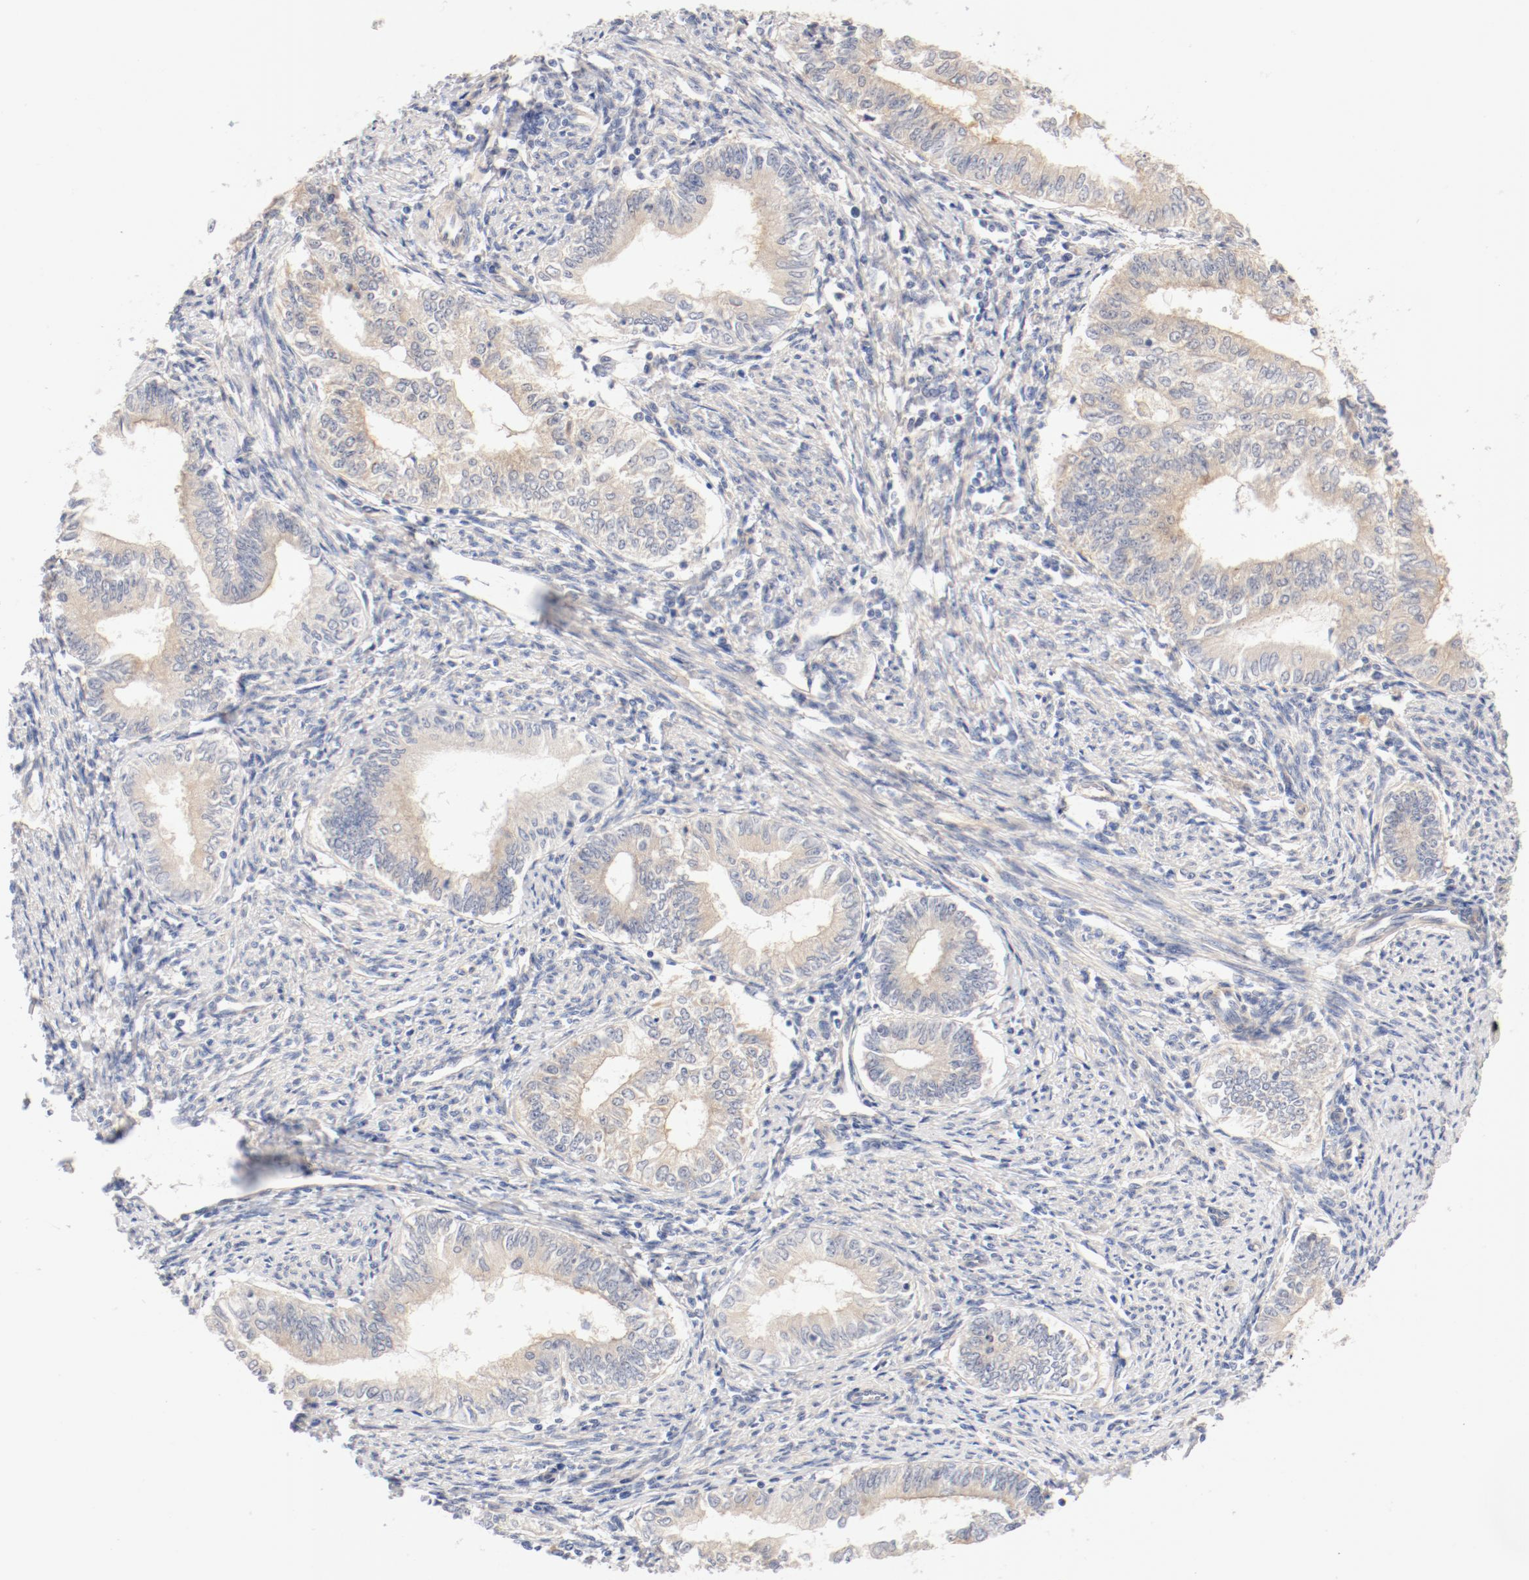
{"staining": {"intensity": "weak", "quantity": "25%-75%", "location": "cytoplasmic/membranous"}, "tissue": "endometrial cancer", "cell_type": "Tumor cells", "image_type": "cancer", "snomed": [{"axis": "morphology", "description": "Adenocarcinoma, NOS"}, {"axis": "topography", "description": "Endometrium"}], "caption": "This micrograph demonstrates immunohistochemistry (IHC) staining of human endometrial adenocarcinoma, with low weak cytoplasmic/membranous positivity in approximately 25%-75% of tumor cells.", "gene": "DYNC1H1", "patient": {"sex": "female", "age": 66}}